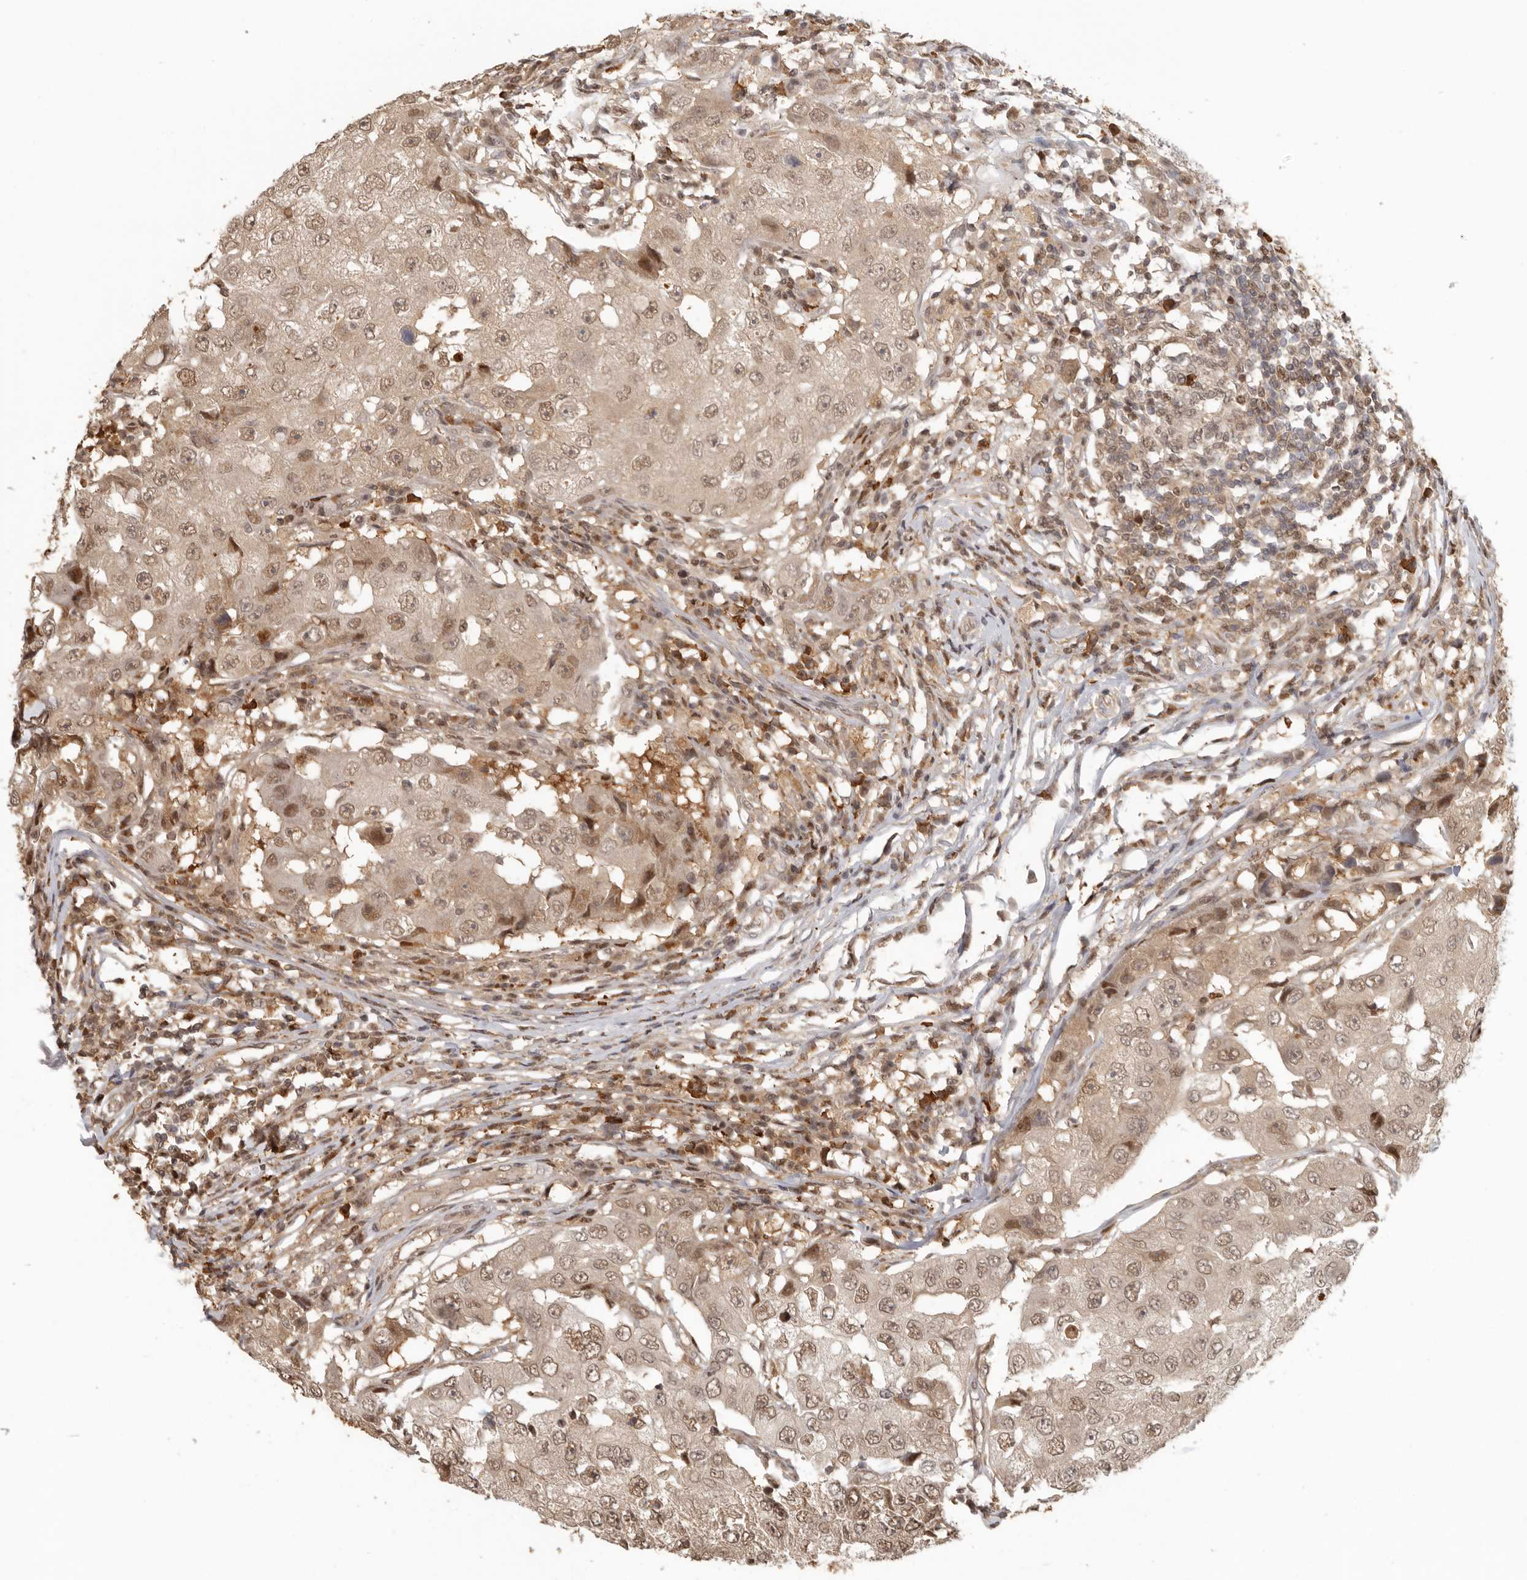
{"staining": {"intensity": "moderate", "quantity": ">75%", "location": "nuclear"}, "tissue": "breast cancer", "cell_type": "Tumor cells", "image_type": "cancer", "snomed": [{"axis": "morphology", "description": "Duct carcinoma"}, {"axis": "topography", "description": "Breast"}], "caption": "Intraductal carcinoma (breast) stained for a protein (brown) shows moderate nuclear positive positivity in about >75% of tumor cells.", "gene": "PSMA5", "patient": {"sex": "female", "age": 27}}